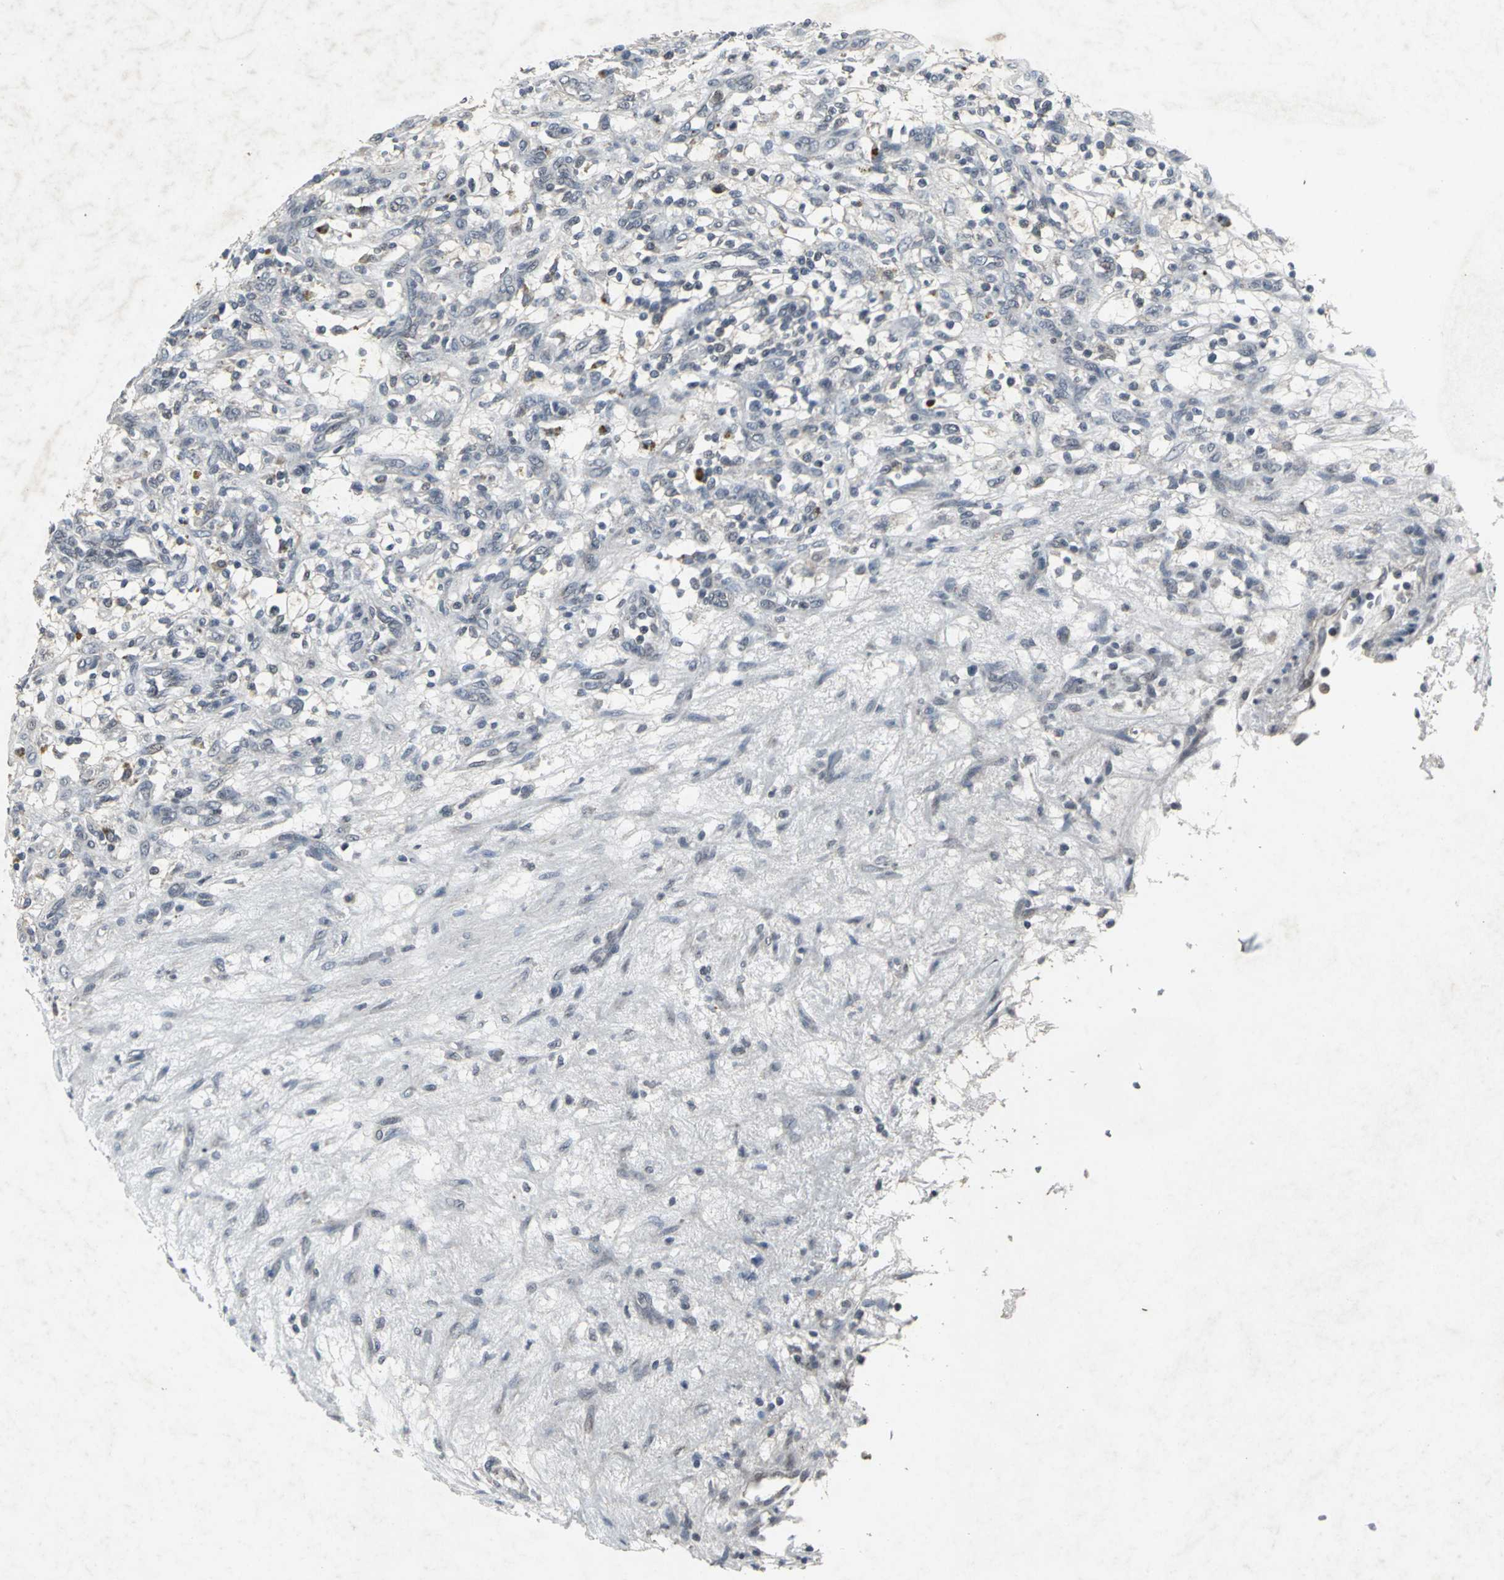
{"staining": {"intensity": "negative", "quantity": "none", "location": "none"}, "tissue": "renal cancer", "cell_type": "Tumor cells", "image_type": "cancer", "snomed": [{"axis": "morphology", "description": "Adenocarcinoma, NOS"}, {"axis": "topography", "description": "Kidney"}], "caption": "The immunohistochemistry micrograph has no significant staining in tumor cells of renal cancer (adenocarcinoma) tissue.", "gene": "BMP4", "patient": {"sex": "female", "age": 57}}